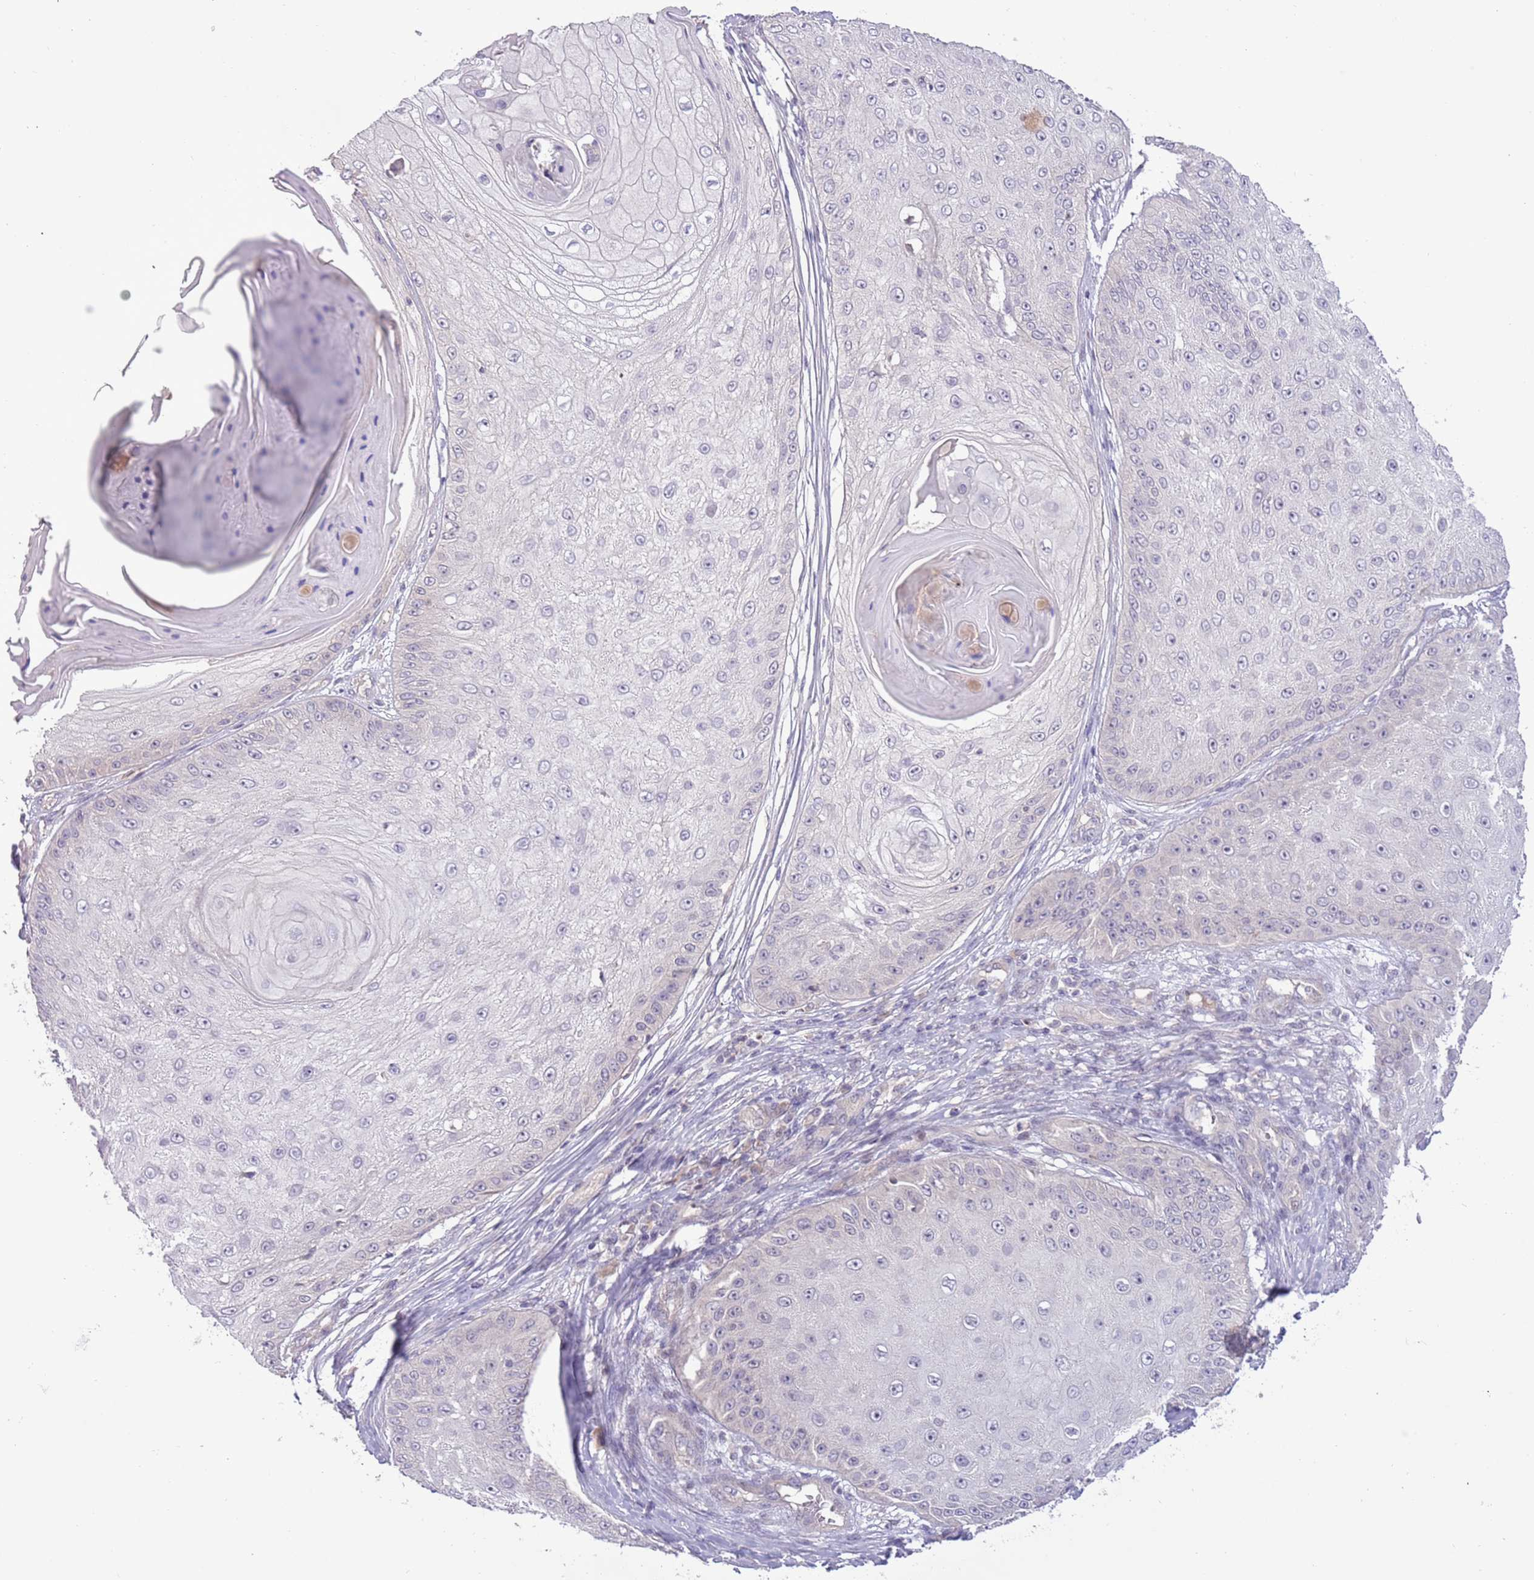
{"staining": {"intensity": "negative", "quantity": "none", "location": "none"}, "tissue": "skin cancer", "cell_type": "Tumor cells", "image_type": "cancer", "snomed": [{"axis": "morphology", "description": "Squamous cell carcinoma, NOS"}, {"axis": "topography", "description": "Skin"}], "caption": "The immunohistochemistry (IHC) histopathology image has no significant staining in tumor cells of squamous cell carcinoma (skin) tissue.", "gene": "SHROOM3", "patient": {"sex": "male", "age": 70}}